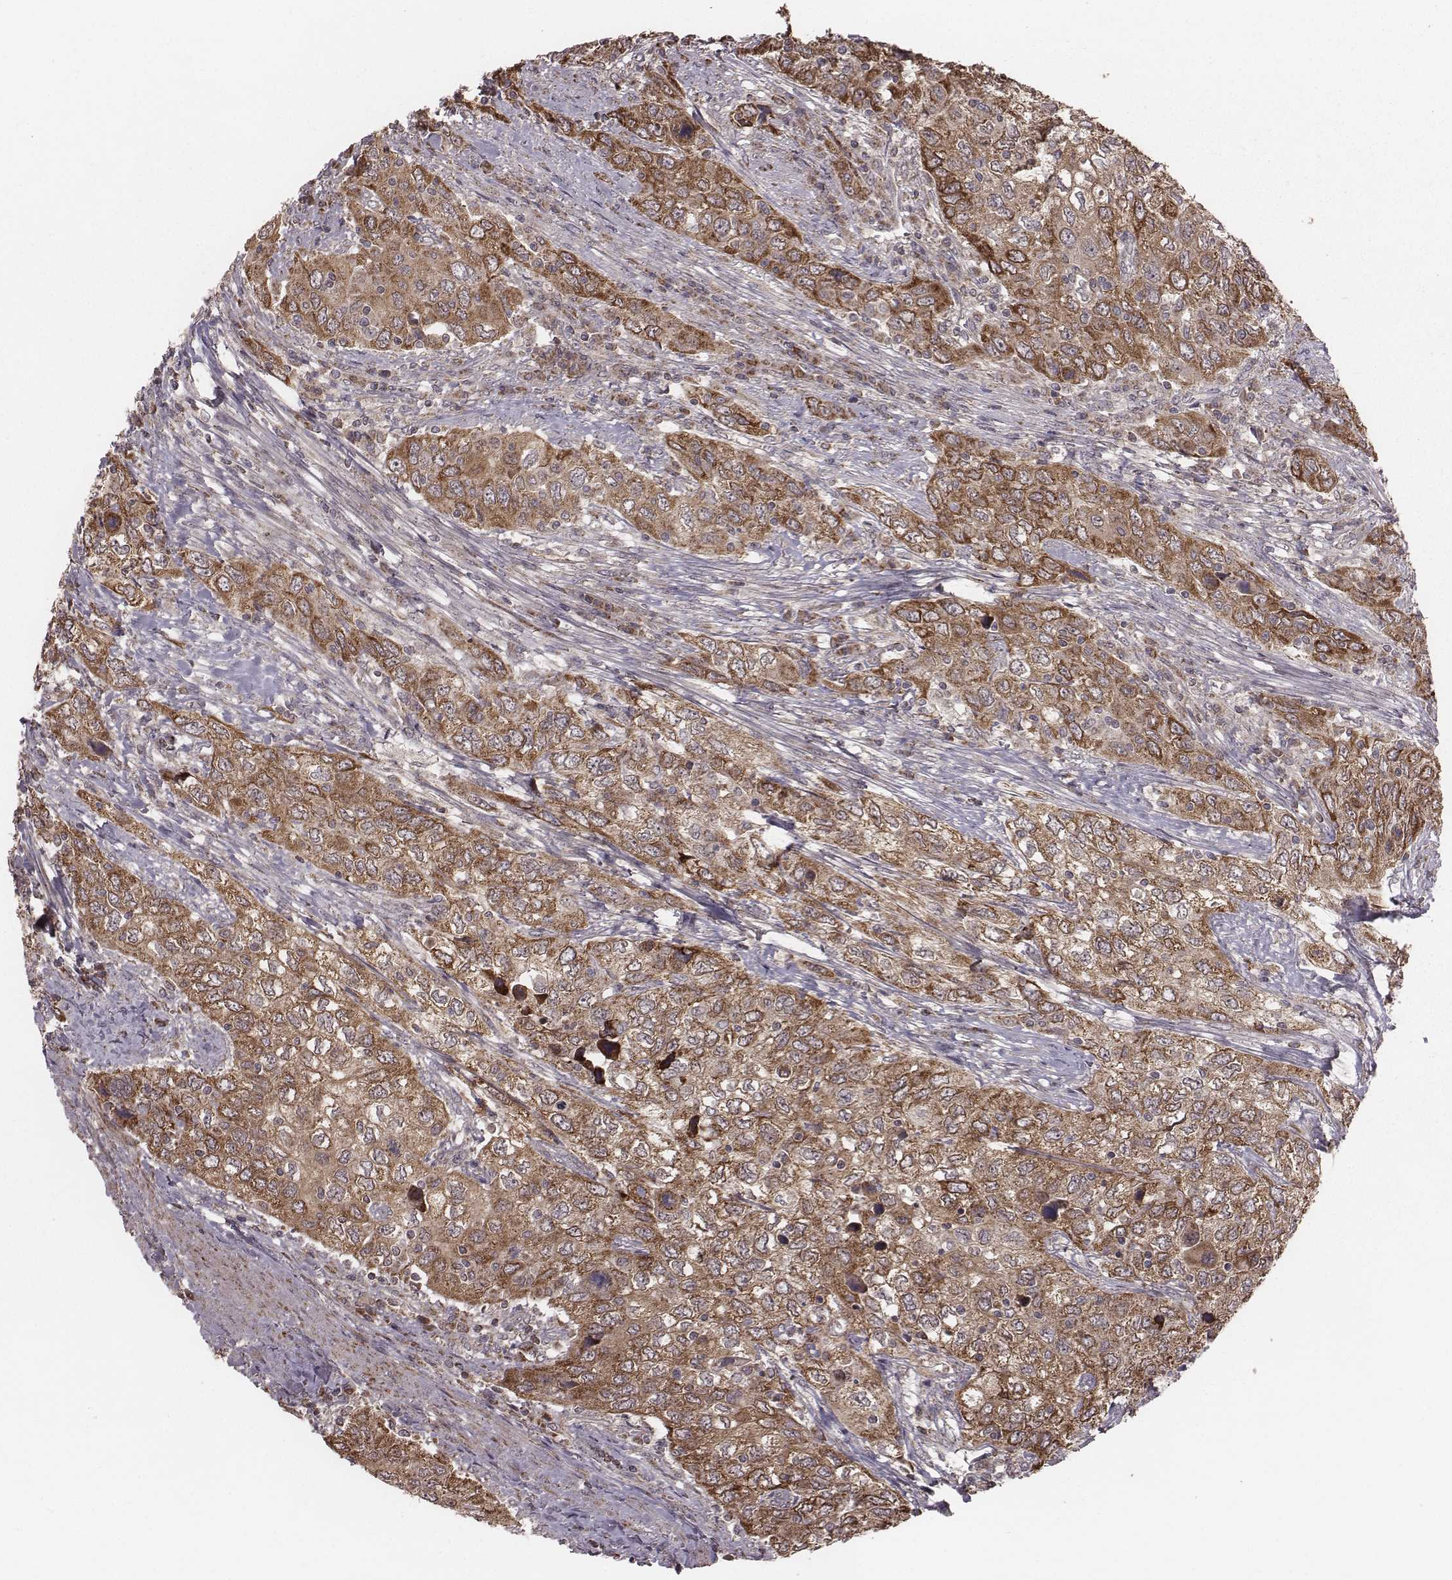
{"staining": {"intensity": "strong", "quantity": ">75%", "location": "cytoplasmic/membranous"}, "tissue": "urothelial cancer", "cell_type": "Tumor cells", "image_type": "cancer", "snomed": [{"axis": "morphology", "description": "Urothelial carcinoma, High grade"}, {"axis": "topography", "description": "Urinary bladder"}], "caption": "Brown immunohistochemical staining in human urothelial cancer reveals strong cytoplasmic/membranous staining in about >75% of tumor cells.", "gene": "PDCD2L", "patient": {"sex": "male", "age": 76}}